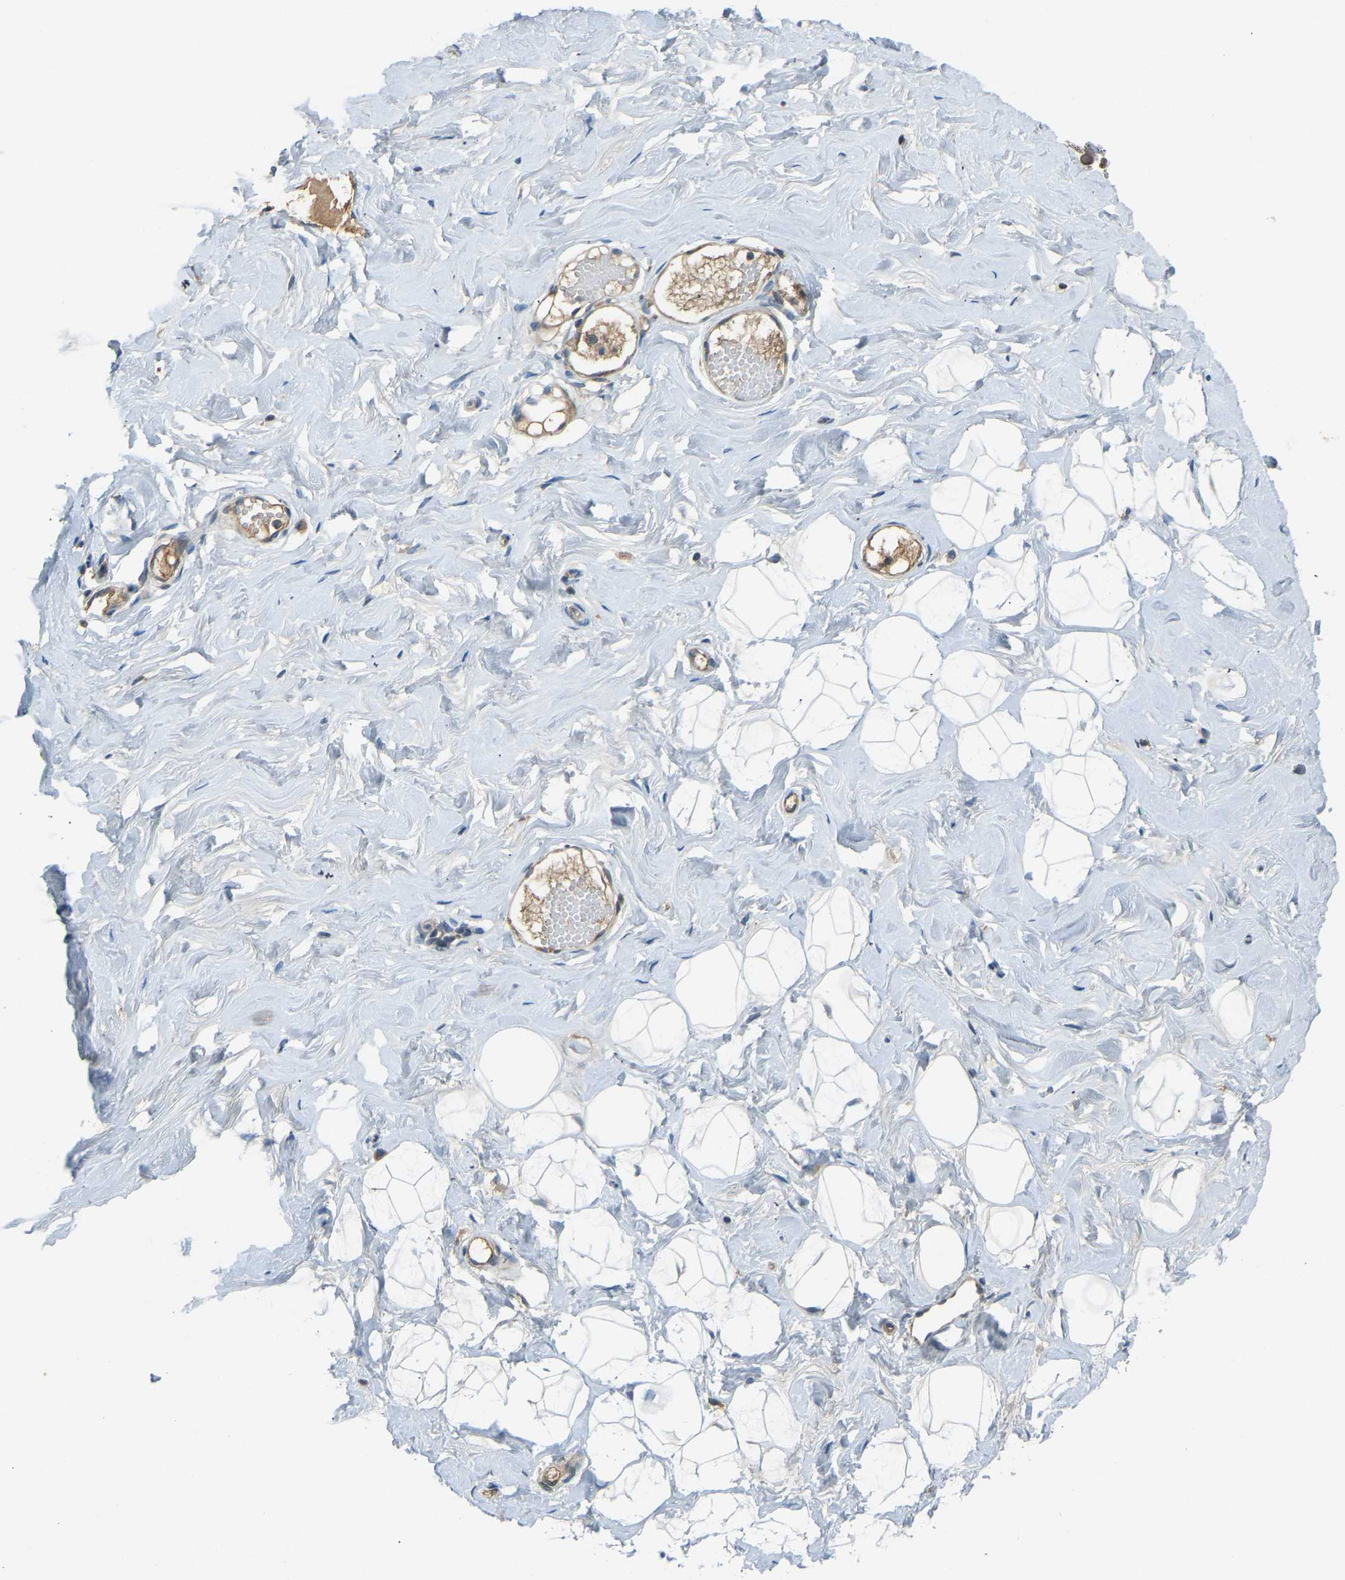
{"staining": {"intensity": "negative", "quantity": "none", "location": "none"}, "tissue": "breast", "cell_type": "Adipocytes", "image_type": "normal", "snomed": [{"axis": "morphology", "description": "Normal tissue, NOS"}, {"axis": "topography", "description": "Breast"}], "caption": "Immunohistochemistry (IHC) photomicrograph of normal human breast stained for a protein (brown), which shows no staining in adipocytes.", "gene": "STAU2", "patient": {"sex": "female", "age": 23}}